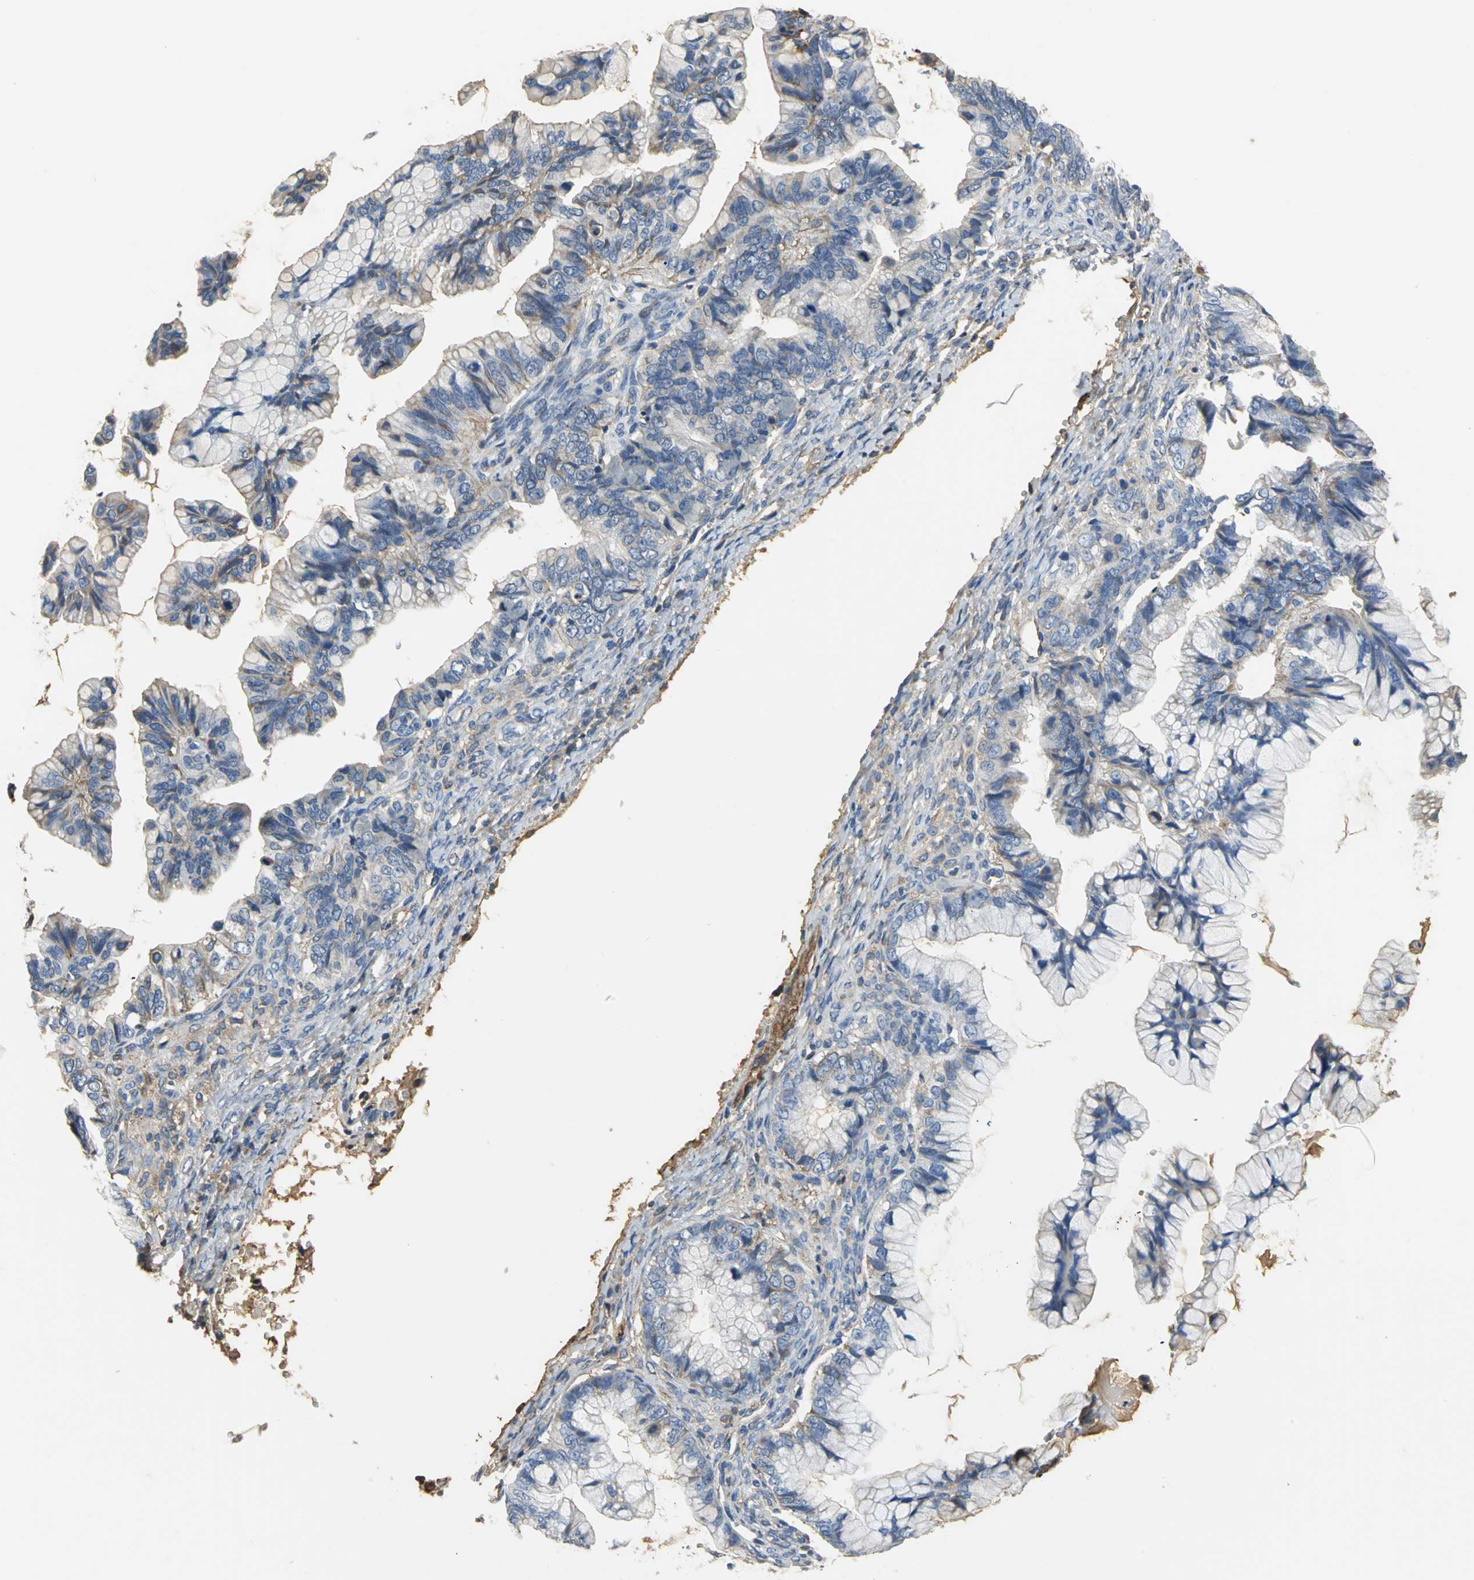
{"staining": {"intensity": "moderate", "quantity": "<25%", "location": "cytoplasmic/membranous"}, "tissue": "ovarian cancer", "cell_type": "Tumor cells", "image_type": "cancer", "snomed": [{"axis": "morphology", "description": "Cystadenocarcinoma, mucinous, NOS"}, {"axis": "topography", "description": "Ovary"}], "caption": "Immunohistochemical staining of human ovarian cancer (mucinous cystadenocarcinoma) shows low levels of moderate cytoplasmic/membranous protein staining in approximately <25% of tumor cells.", "gene": "GYG2", "patient": {"sex": "female", "age": 36}}